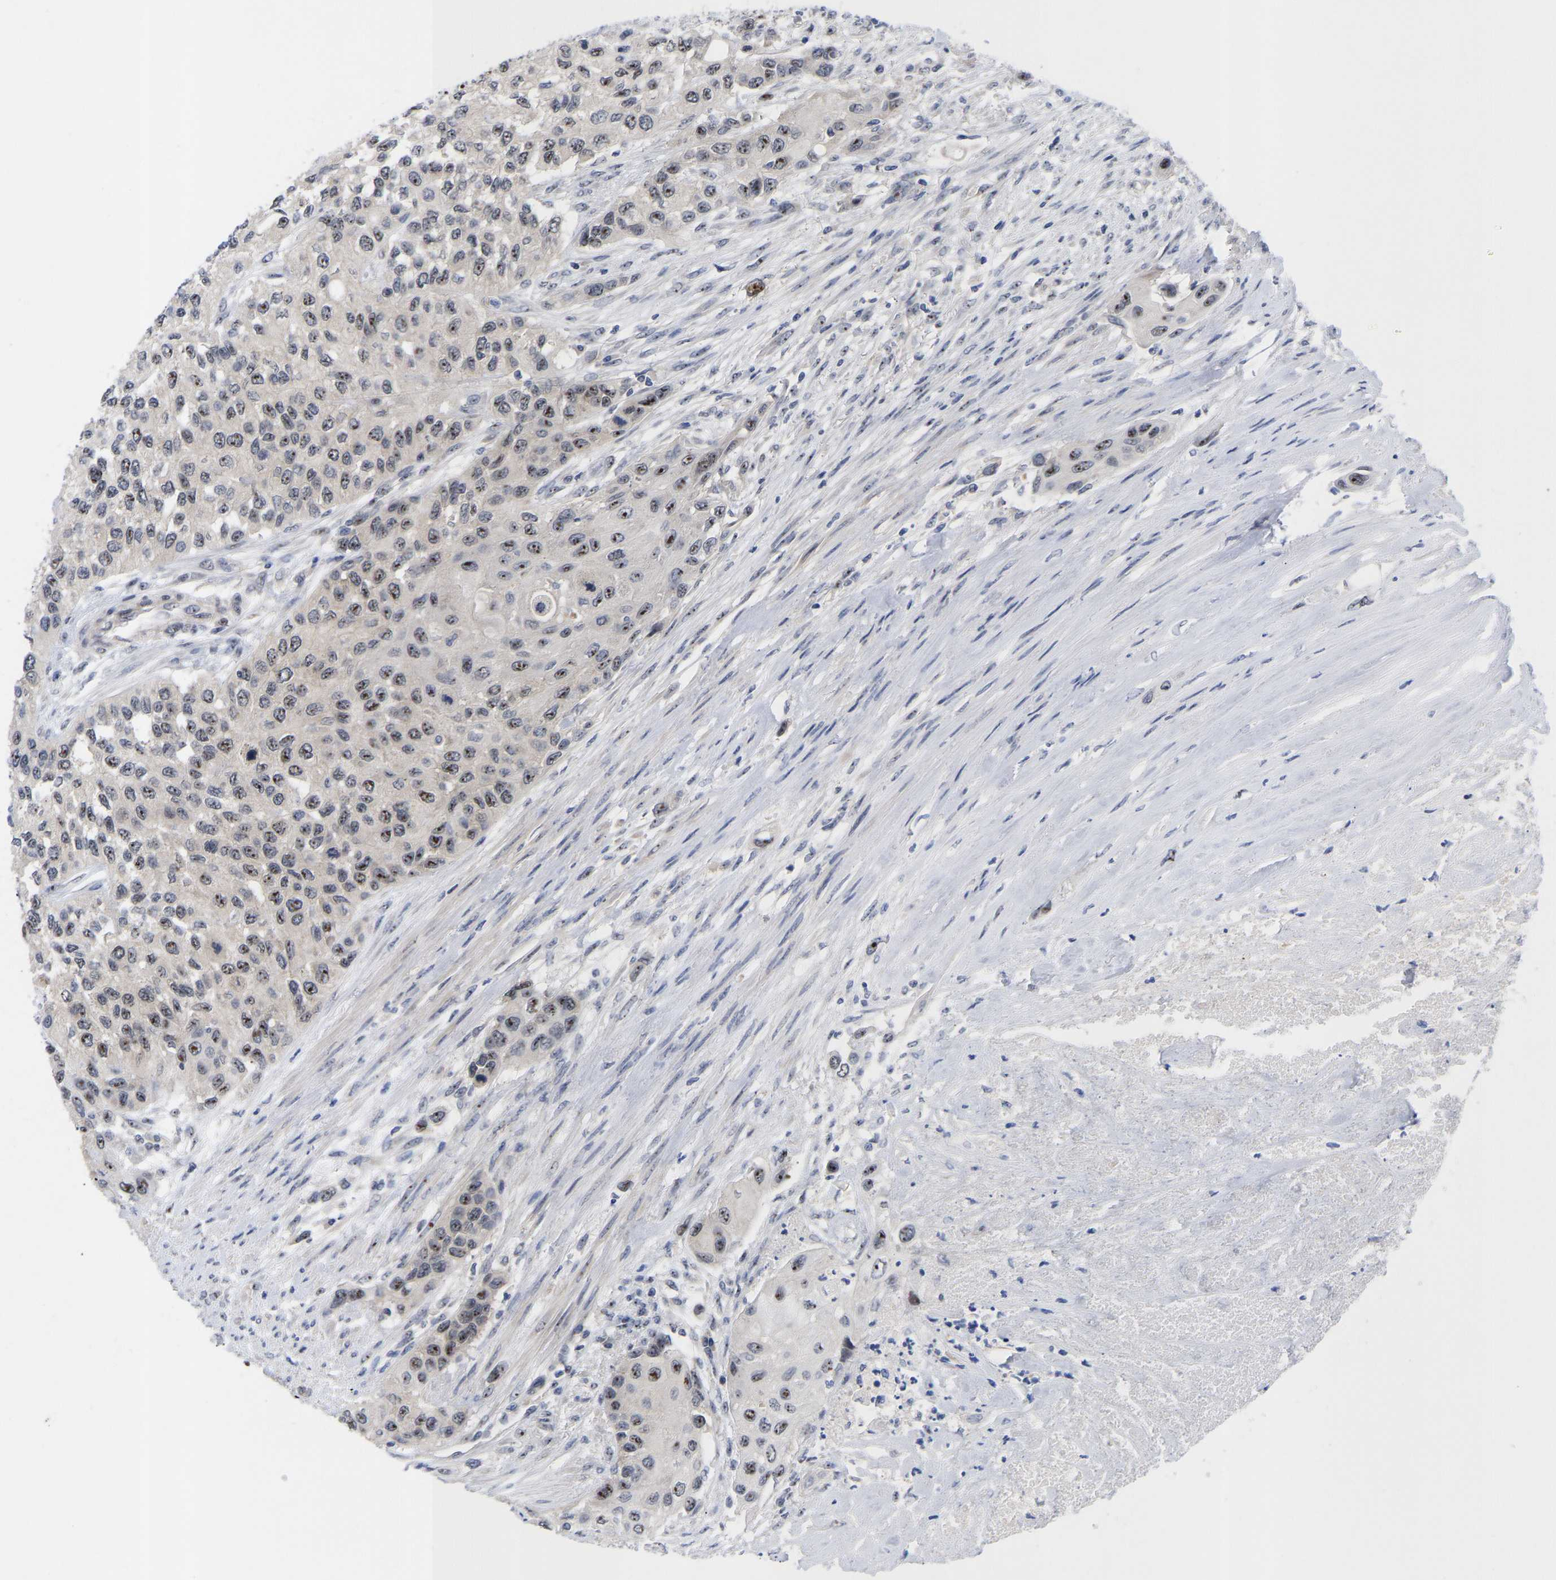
{"staining": {"intensity": "moderate", "quantity": "25%-75%", "location": "nuclear"}, "tissue": "urothelial cancer", "cell_type": "Tumor cells", "image_type": "cancer", "snomed": [{"axis": "morphology", "description": "Urothelial carcinoma, High grade"}, {"axis": "topography", "description": "Urinary bladder"}], "caption": "Immunohistochemical staining of human urothelial cancer displays moderate nuclear protein positivity in approximately 25%-75% of tumor cells.", "gene": "NLE1", "patient": {"sex": "female", "age": 56}}